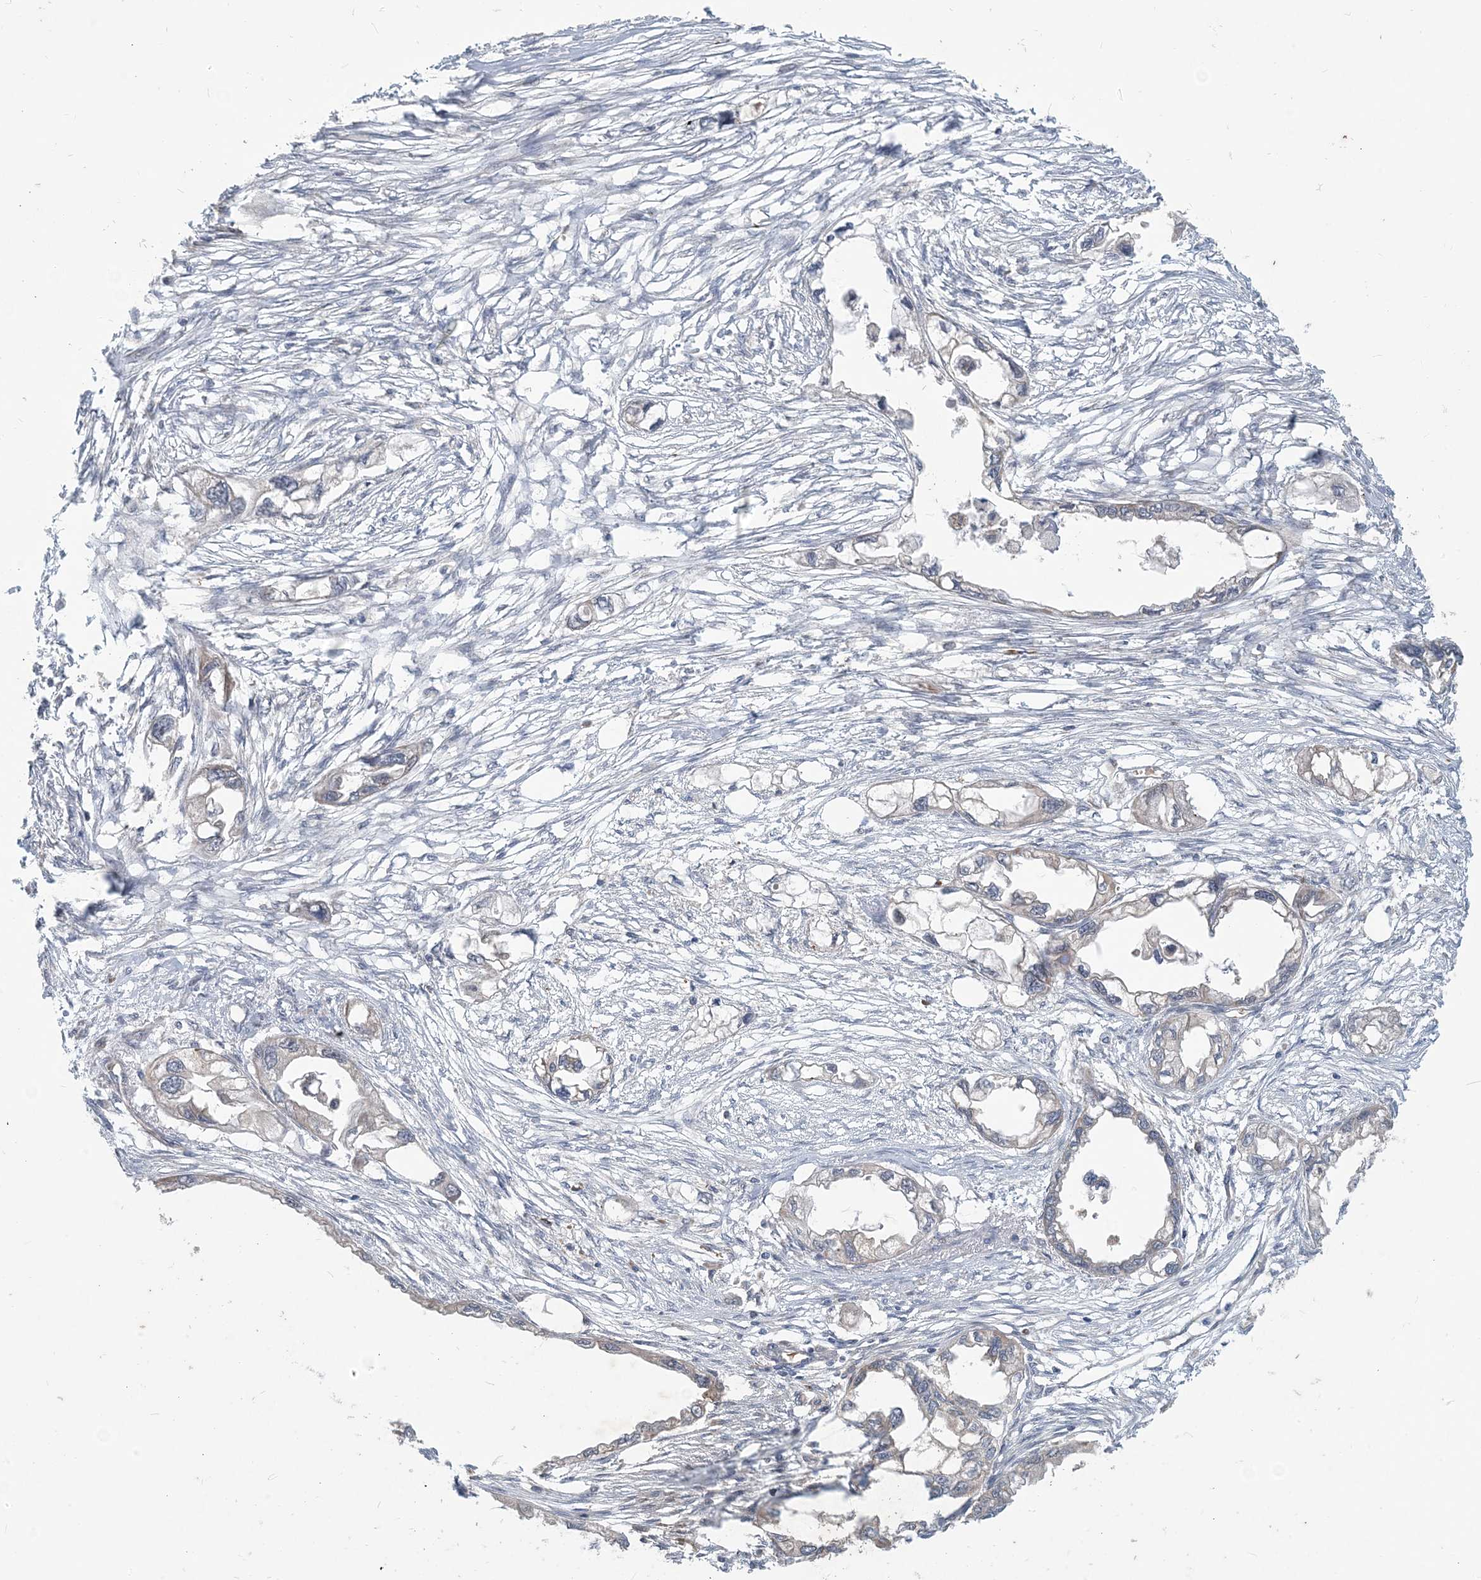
{"staining": {"intensity": "weak", "quantity": "<25%", "location": "cytoplasmic/membranous"}, "tissue": "endometrial cancer", "cell_type": "Tumor cells", "image_type": "cancer", "snomed": [{"axis": "morphology", "description": "Adenocarcinoma, NOS"}, {"axis": "morphology", "description": "Adenocarcinoma, metastatic, NOS"}, {"axis": "topography", "description": "Adipose tissue"}, {"axis": "topography", "description": "Endometrium"}], "caption": "DAB immunohistochemical staining of metastatic adenocarcinoma (endometrial) demonstrates no significant expression in tumor cells.", "gene": "PUSL1", "patient": {"sex": "female", "age": 67}}